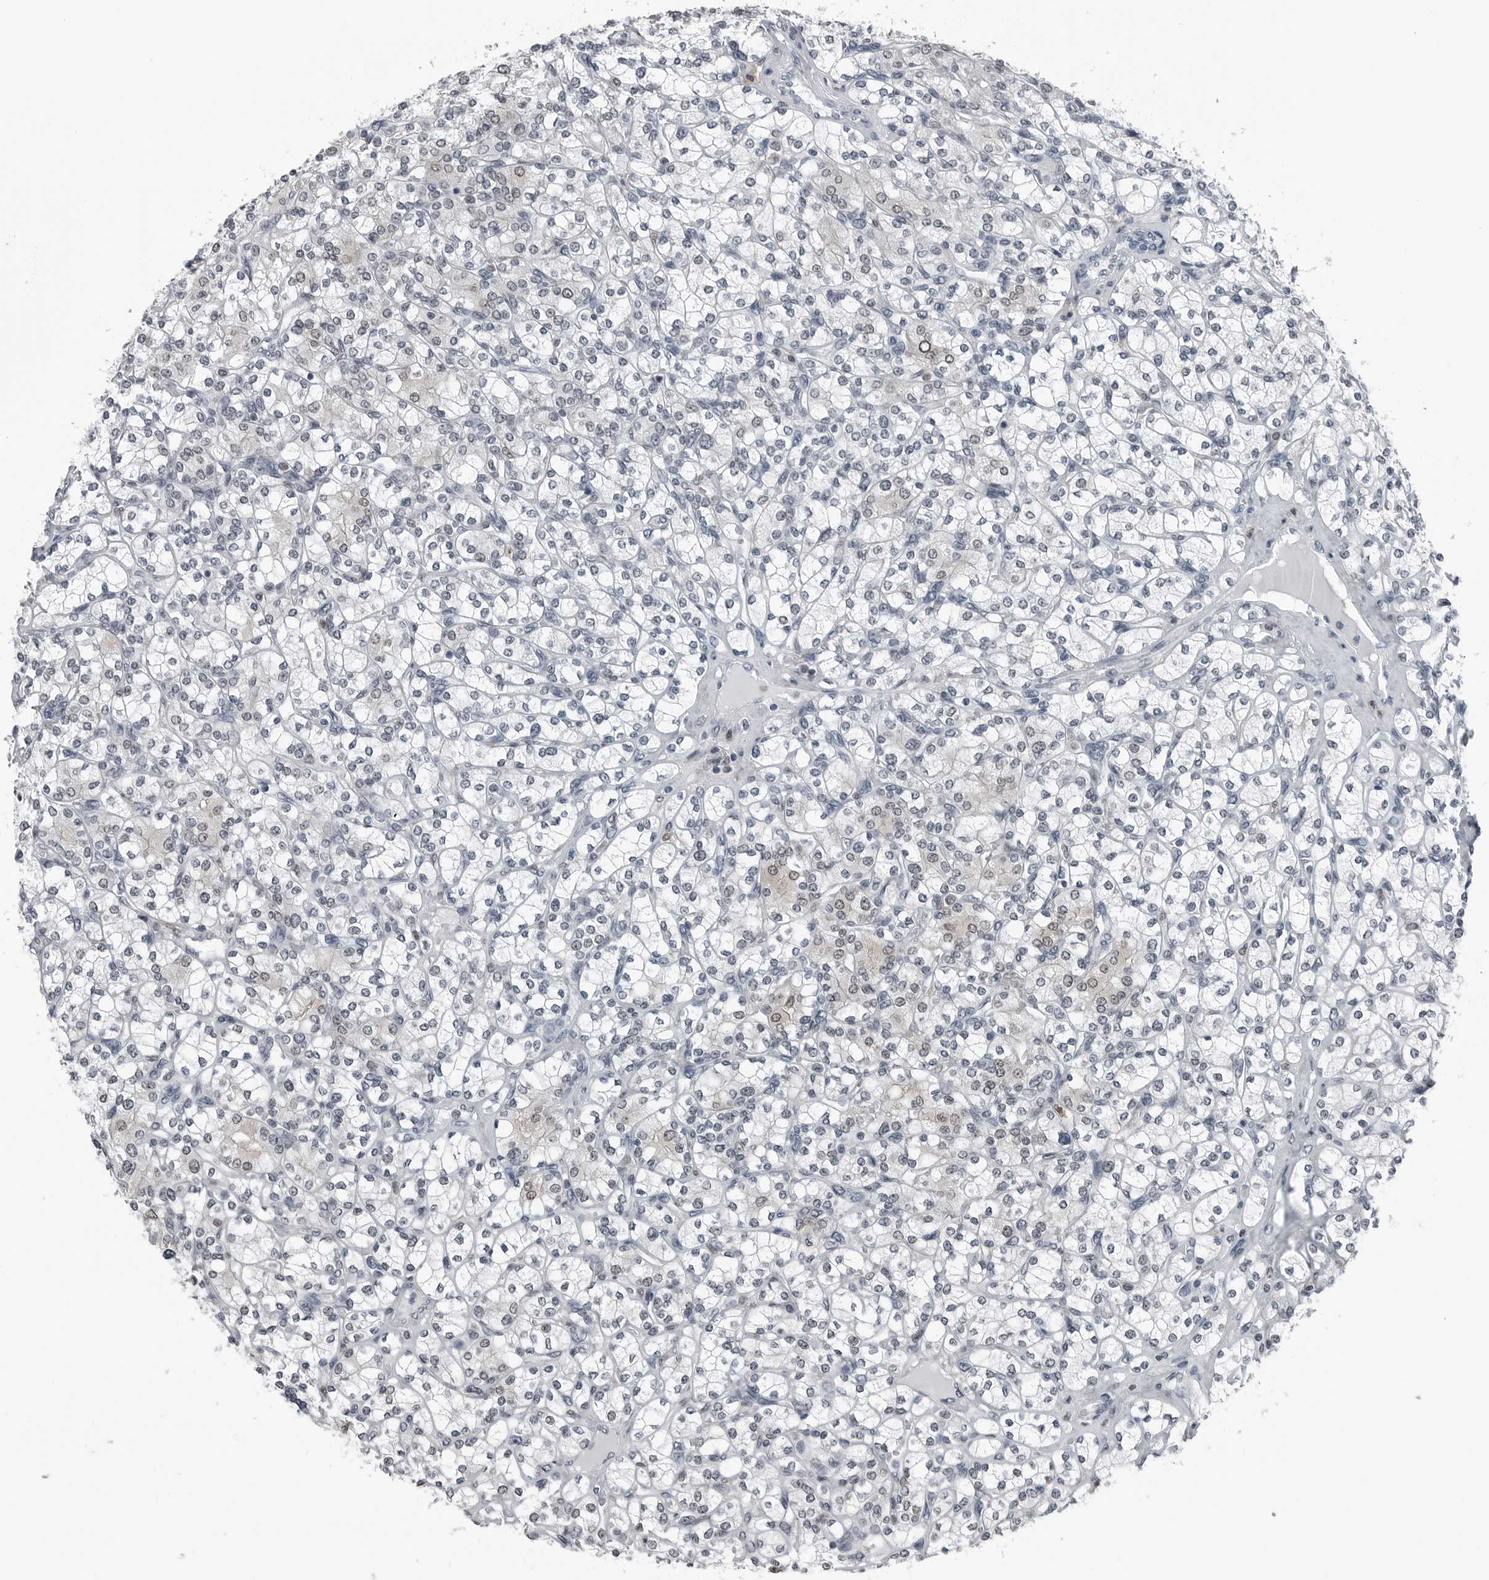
{"staining": {"intensity": "weak", "quantity": "<25%", "location": "nuclear"}, "tissue": "renal cancer", "cell_type": "Tumor cells", "image_type": "cancer", "snomed": [{"axis": "morphology", "description": "Adenocarcinoma, NOS"}, {"axis": "topography", "description": "Kidney"}], "caption": "There is no significant staining in tumor cells of renal cancer.", "gene": "AKR1A1", "patient": {"sex": "male", "age": 77}}